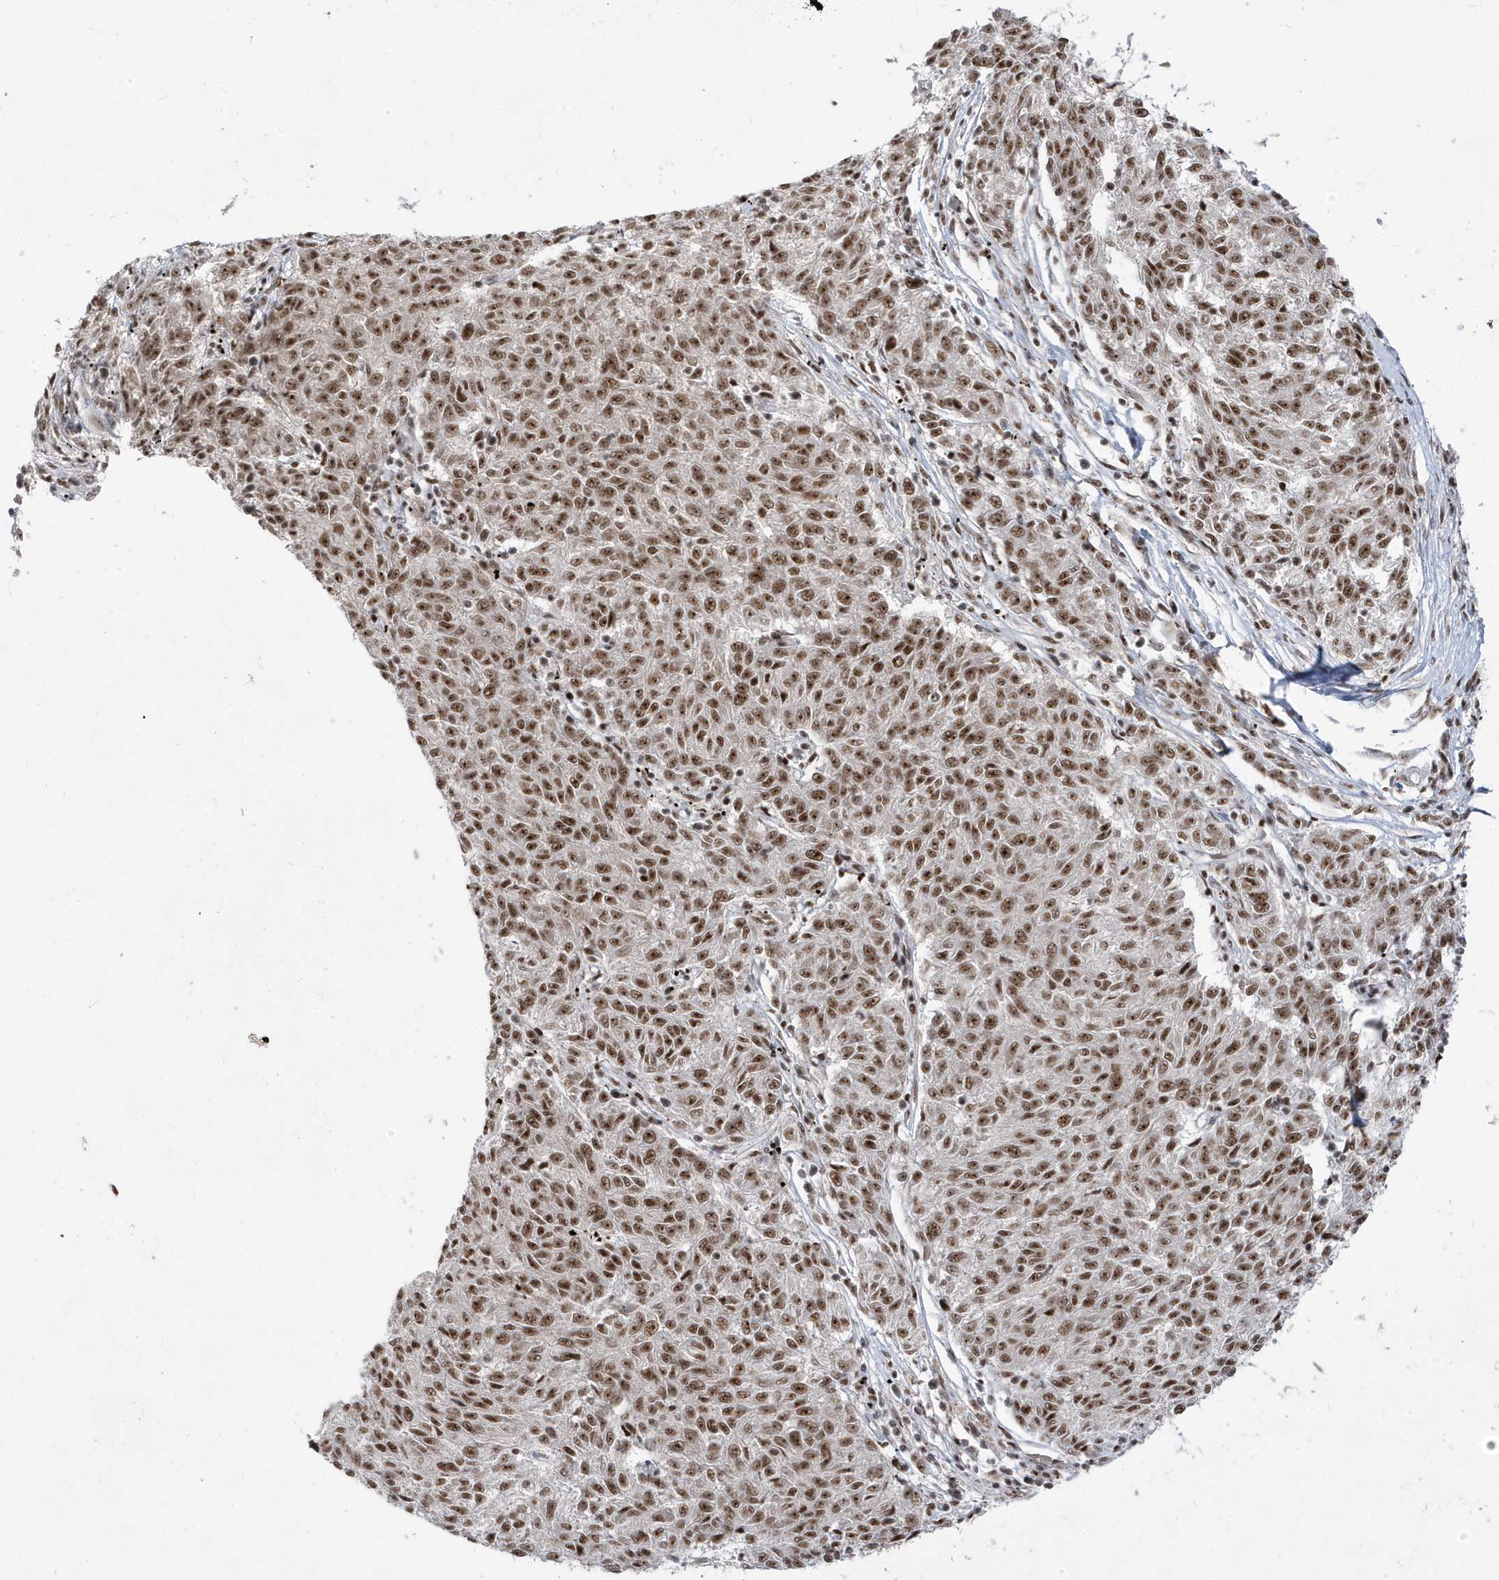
{"staining": {"intensity": "moderate", "quantity": ">75%", "location": "nuclear"}, "tissue": "melanoma", "cell_type": "Tumor cells", "image_type": "cancer", "snomed": [{"axis": "morphology", "description": "Malignant melanoma, NOS"}, {"axis": "topography", "description": "Skin"}], "caption": "Protein staining exhibits moderate nuclear expression in about >75% of tumor cells in malignant melanoma.", "gene": "MTREX", "patient": {"sex": "female", "age": 72}}